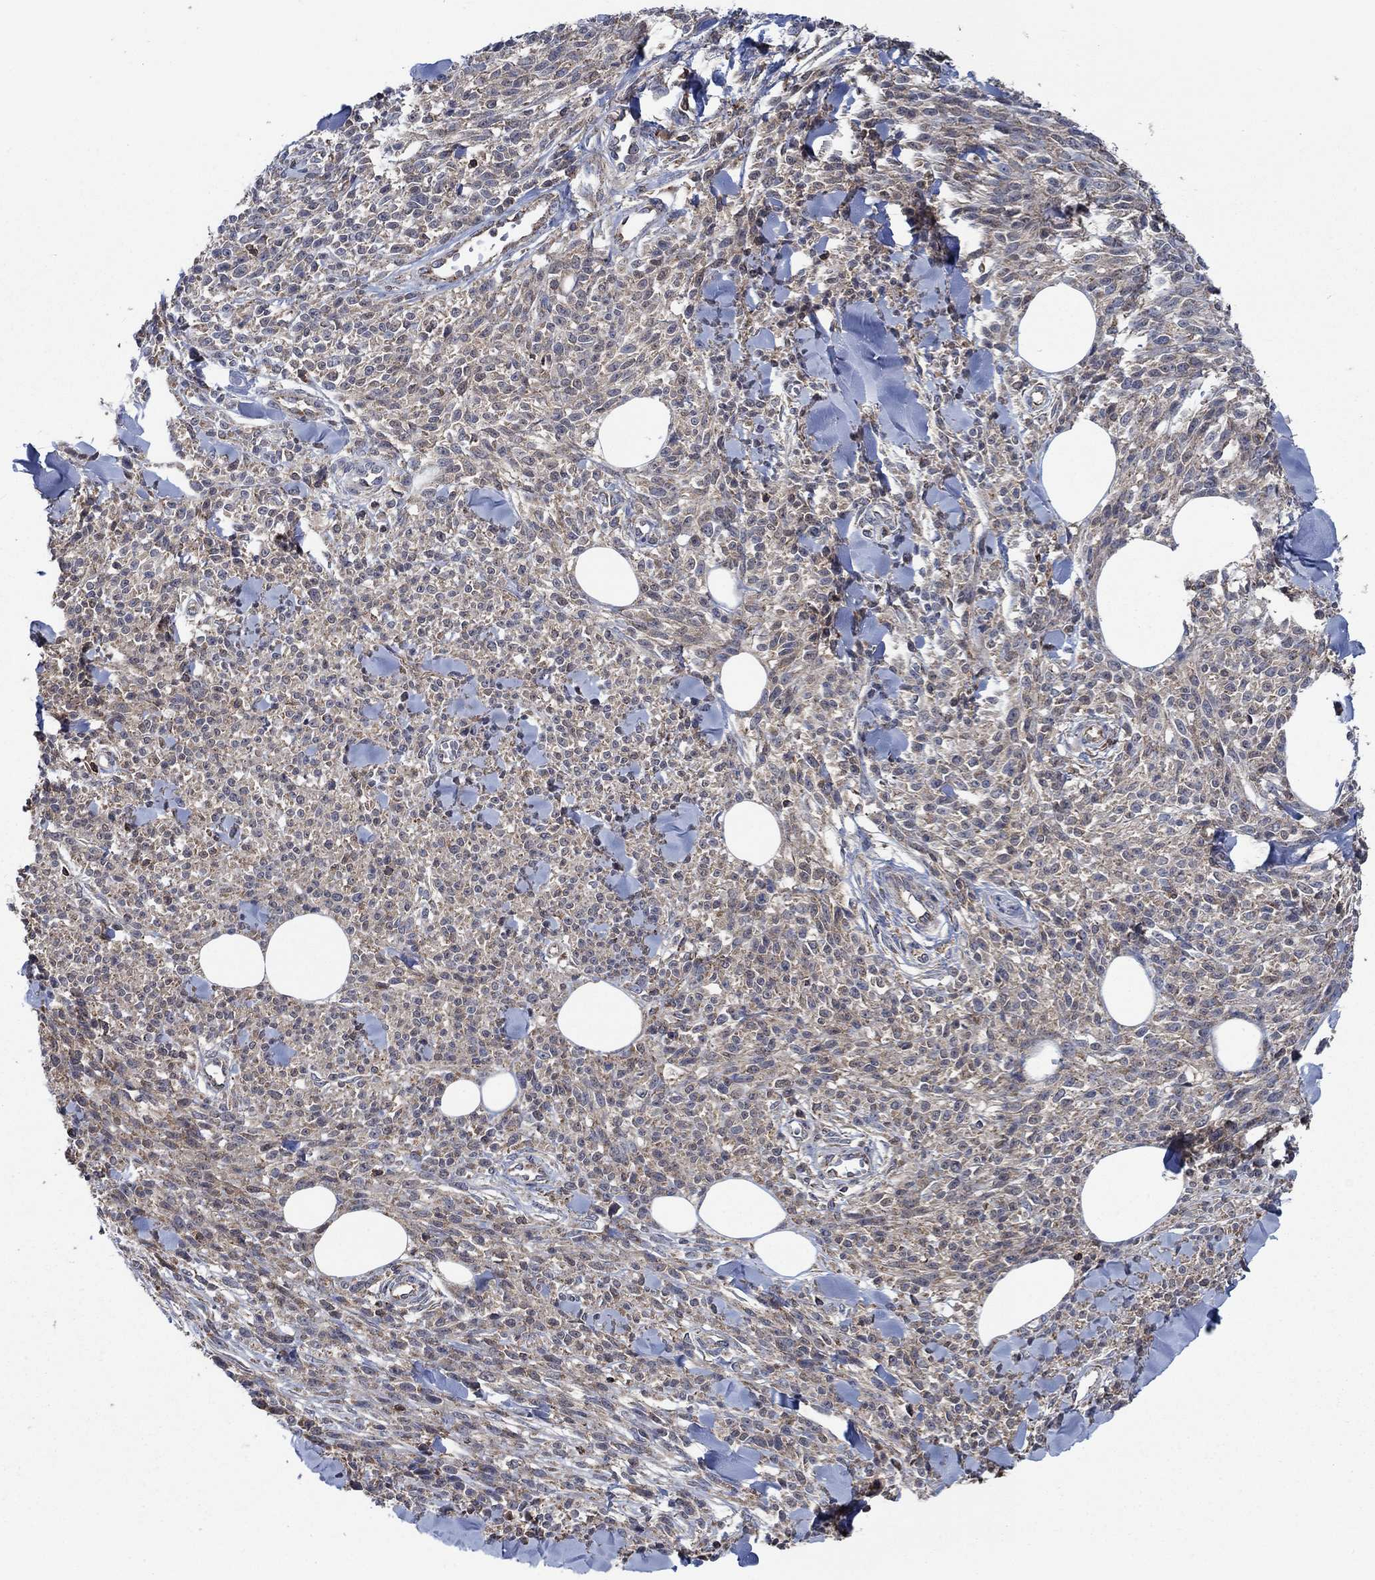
{"staining": {"intensity": "weak", "quantity": ">75%", "location": "cytoplasmic/membranous"}, "tissue": "melanoma", "cell_type": "Tumor cells", "image_type": "cancer", "snomed": [{"axis": "morphology", "description": "Malignant melanoma, NOS"}, {"axis": "topography", "description": "Skin"}, {"axis": "topography", "description": "Skin of trunk"}], "caption": "This is an image of IHC staining of malignant melanoma, which shows weak positivity in the cytoplasmic/membranous of tumor cells.", "gene": "STXBP6", "patient": {"sex": "male", "age": 74}}